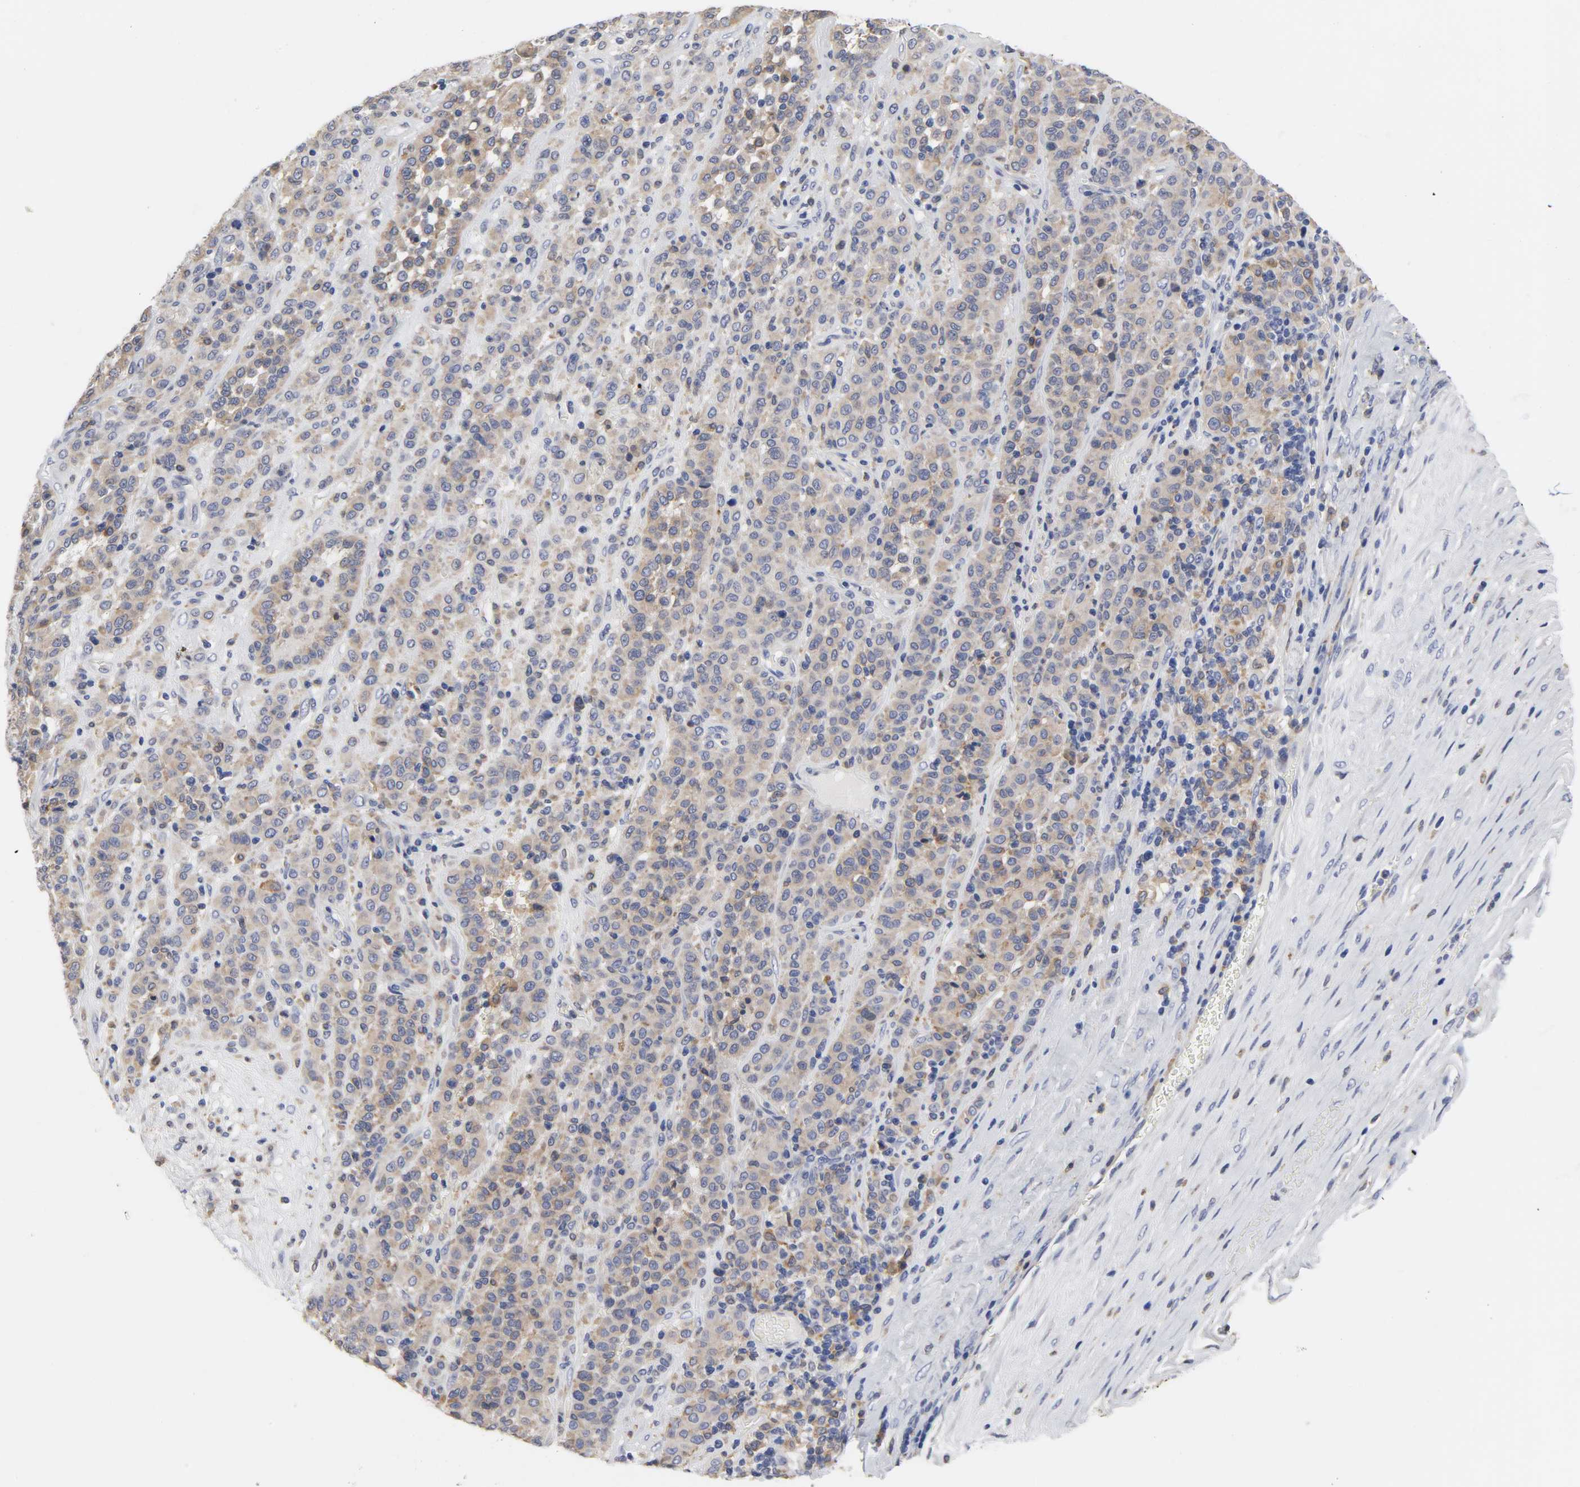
{"staining": {"intensity": "weak", "quantity": ">75%", "location": "cytoplasmic/membranous"}, "tissue": "melanoma", "cell_type": "Tumor cells", "image_type": "cancer", "snomed": [{"axis": "morphology", "description": "Malignant melanoma, Metastatic site"}, {"axis": "topography", "description": "Pancreas"}], "caption": "Approximately >75% of tumor cells in human malignant melanoma (metastatic site) show weak cytoplasmic/membranous protein expression as visualized by brown immunohistochemical staining.", "gene": "HCK", "patient": {"sex": "female", "age": 30}}